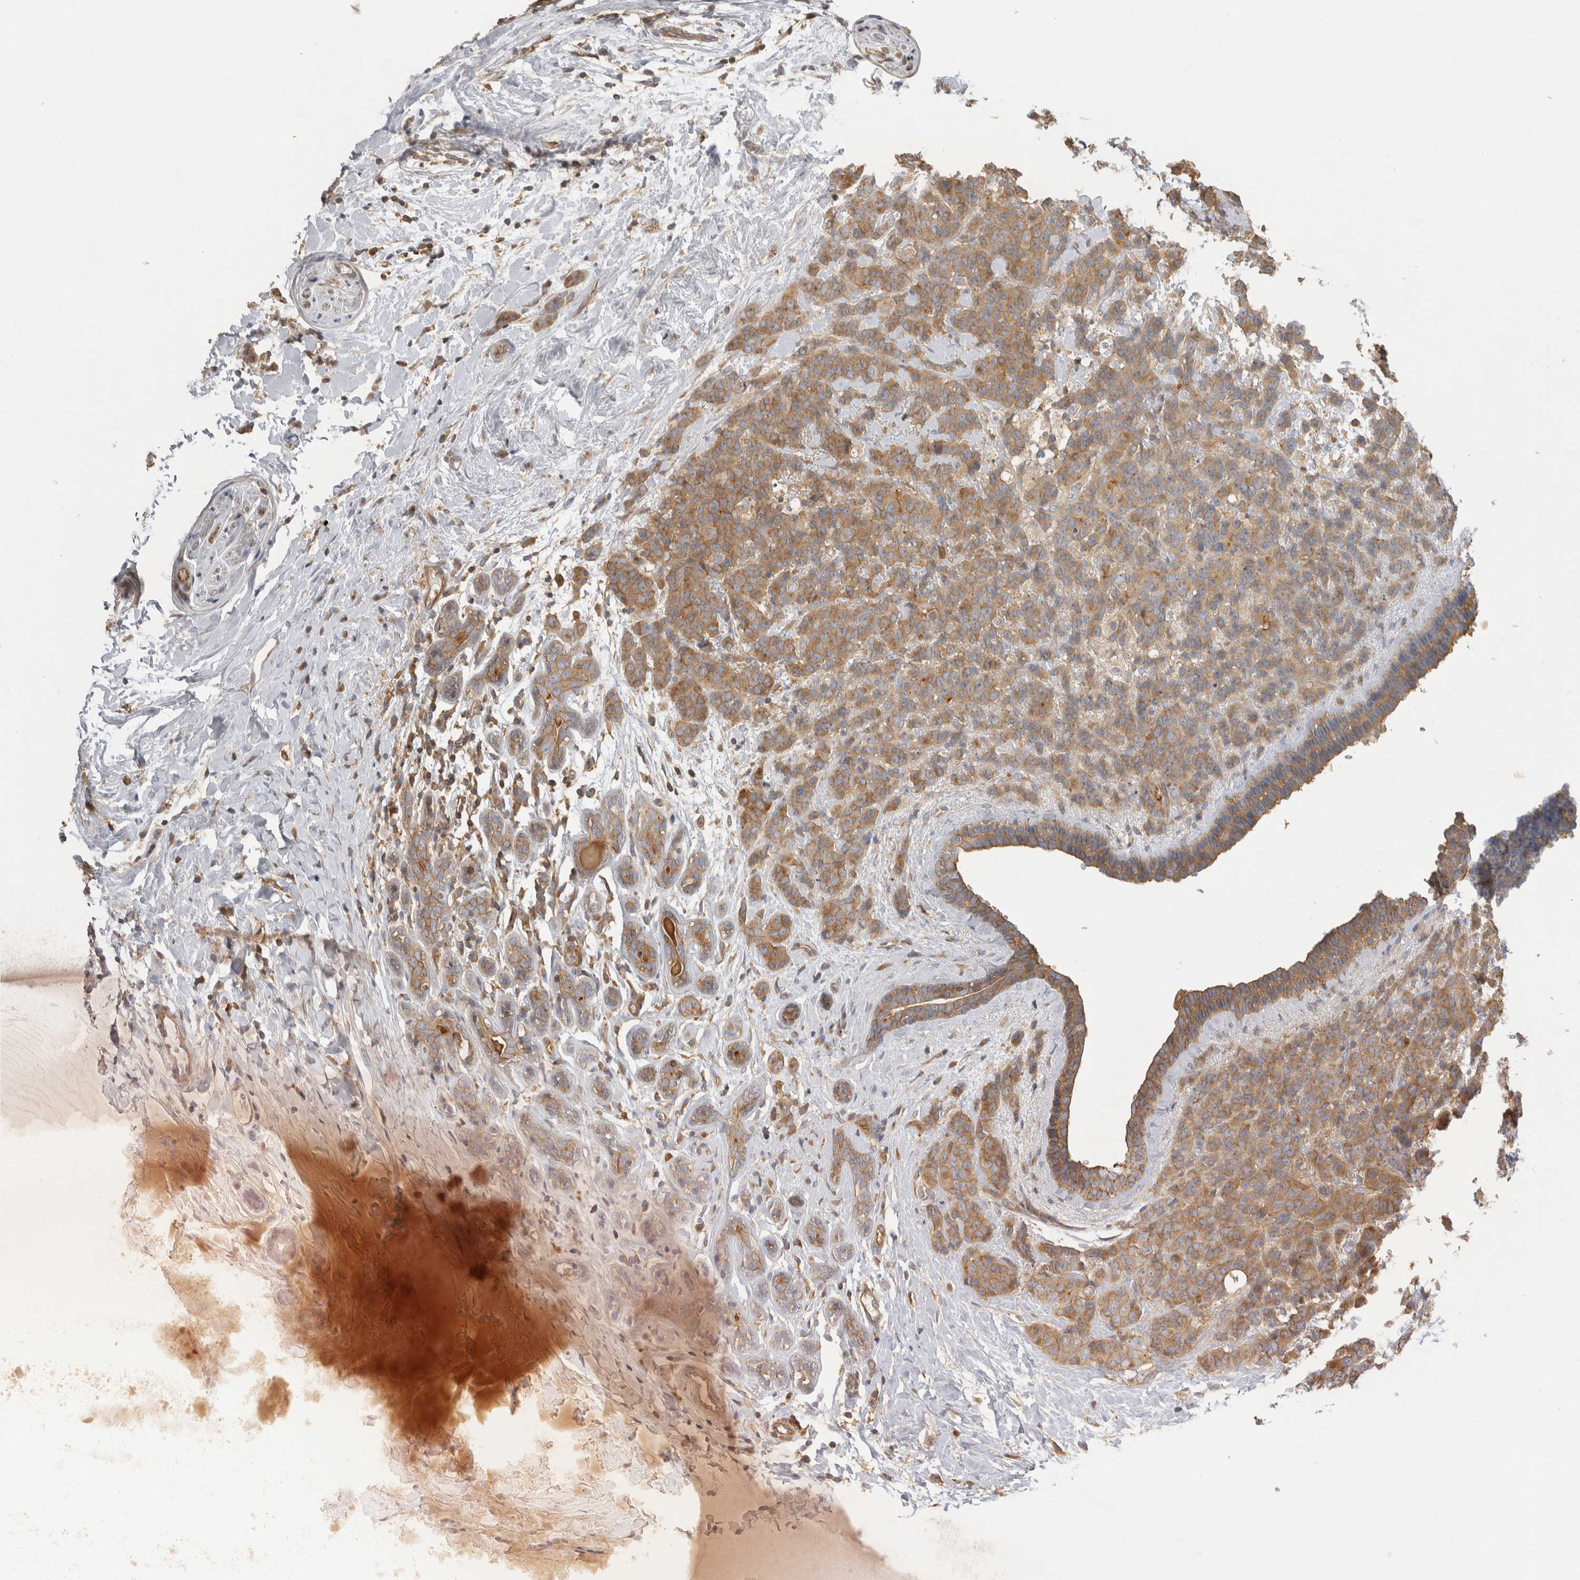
{"staining": {"intensity": "moderate", "quantity": ">75%", "location": "cytoplasmic/membranous"}, "tissue": "breast cancer", "cell_type": "Tumor cells", "image_type": "cancer", "snomed": [{"axis": "morphology", "description": "Normal tissue, NOS"}, {"axis": "morphology", "description": "Duct carcinoma"}, {"axis": "topography", "description": "Breast"}], "caption": "Moderate cytoplasmic/membranous expression is appreciated in approximately >75% of tumor cells in invasive ductal carcinoma (breast).", "gene": "CHMP6", "patient": {"sex": "female", "age": 40}}